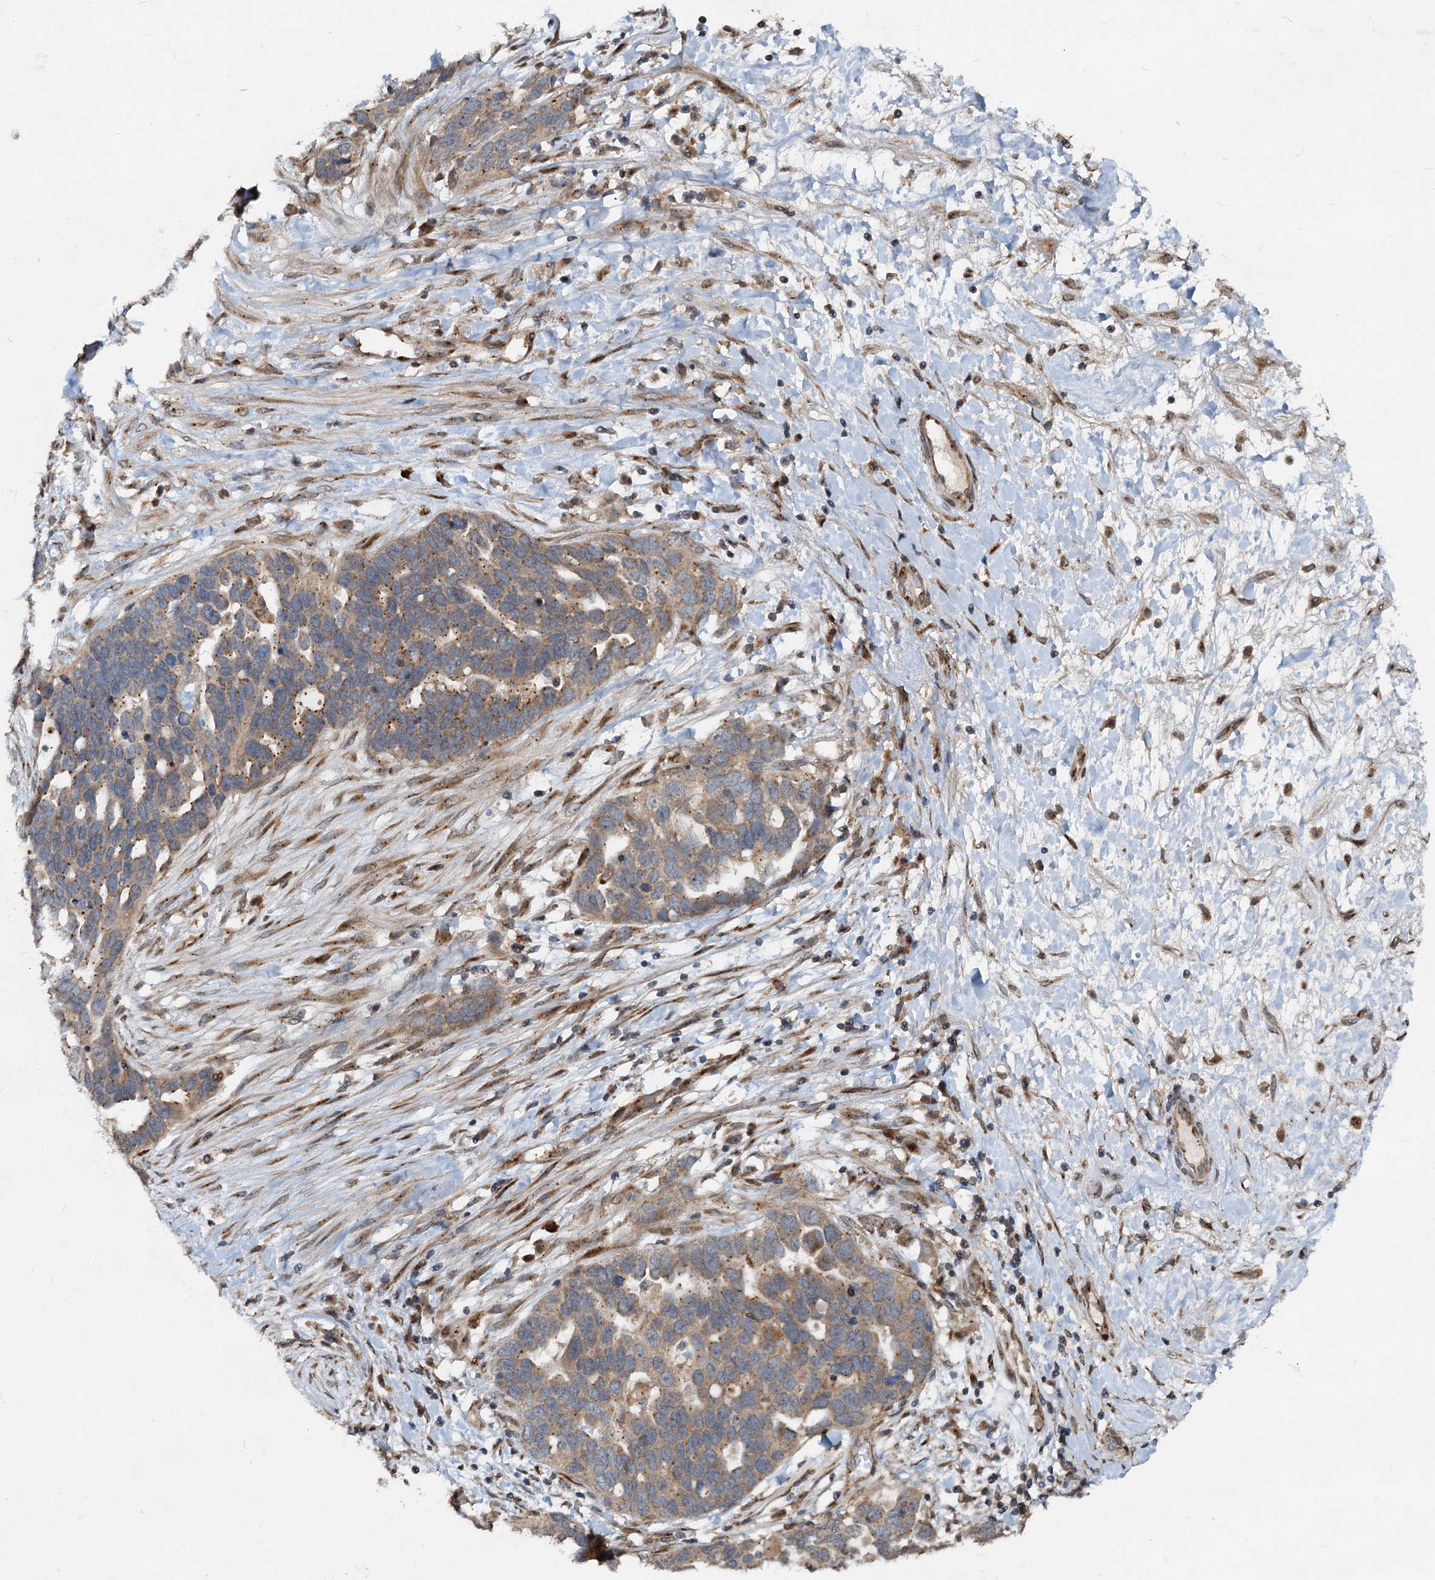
{"staining": {"intensity": "moderate", "quantity": ">75%", "location": "cytoplasmic/membranous"}, "tissue": "ovarian cancer", "cell_type": "Tumor cells", "image_type": "cancer", "snomed": [{"axis": "morphology", "description": "Cystadenocarcinoma, serous, NOS"}, {"axis": "topography", "description": "Ovary"}], "caption": "High-power microscopy captured an immunohistochemistry (IHC) histopathology image of ovarian cancer (serous cystadenocarcinoma), revealing moderate cytoplasmic/membranous expression in about >75% of tumor cells.", "gene": "CEP68", "patient": {"sex": "female", "age": 54}}